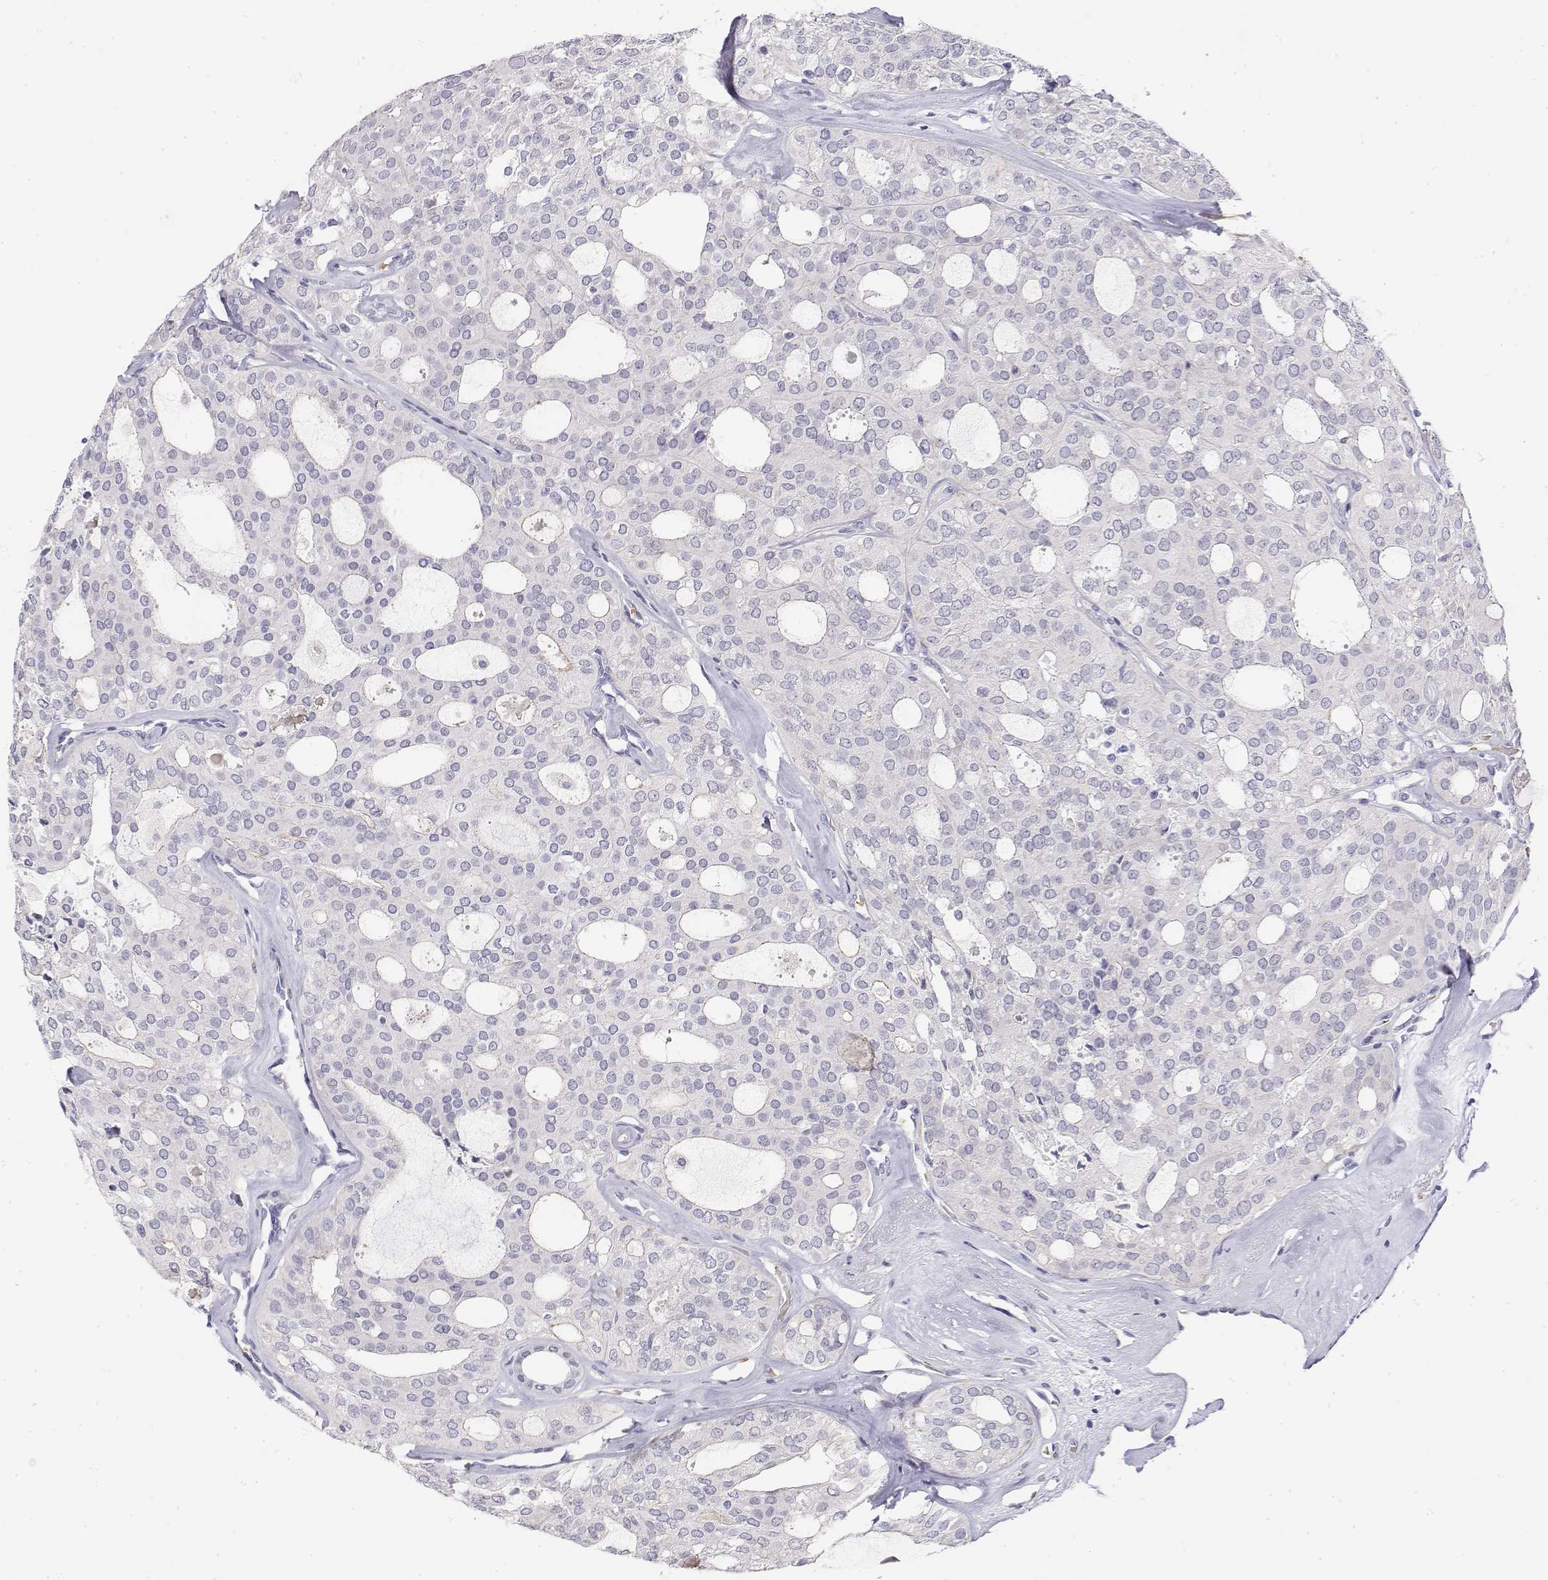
{"staining": {"intensity": "negative", "quantity": "none", "location": "none"}, "tissue": "thyroid cancer", "cell_type": "Tumor cells", "image_type": "cancer", "snomed": [{"axis": "morphology", "description": "Follicular adenoma carcinoma, NOS"}, {"axis": "topography", "description": "Thyroid gland"}], "caption": "IHC histopathology image of follicular adenoma carcinoma (thyroid) stained for a protein (brown), which reveals no positivity in tumor cells. (IHC, brightfield microscopy, high magnification).", "gene": "MISP", "patient": {"sex": "male", "age": 75}}